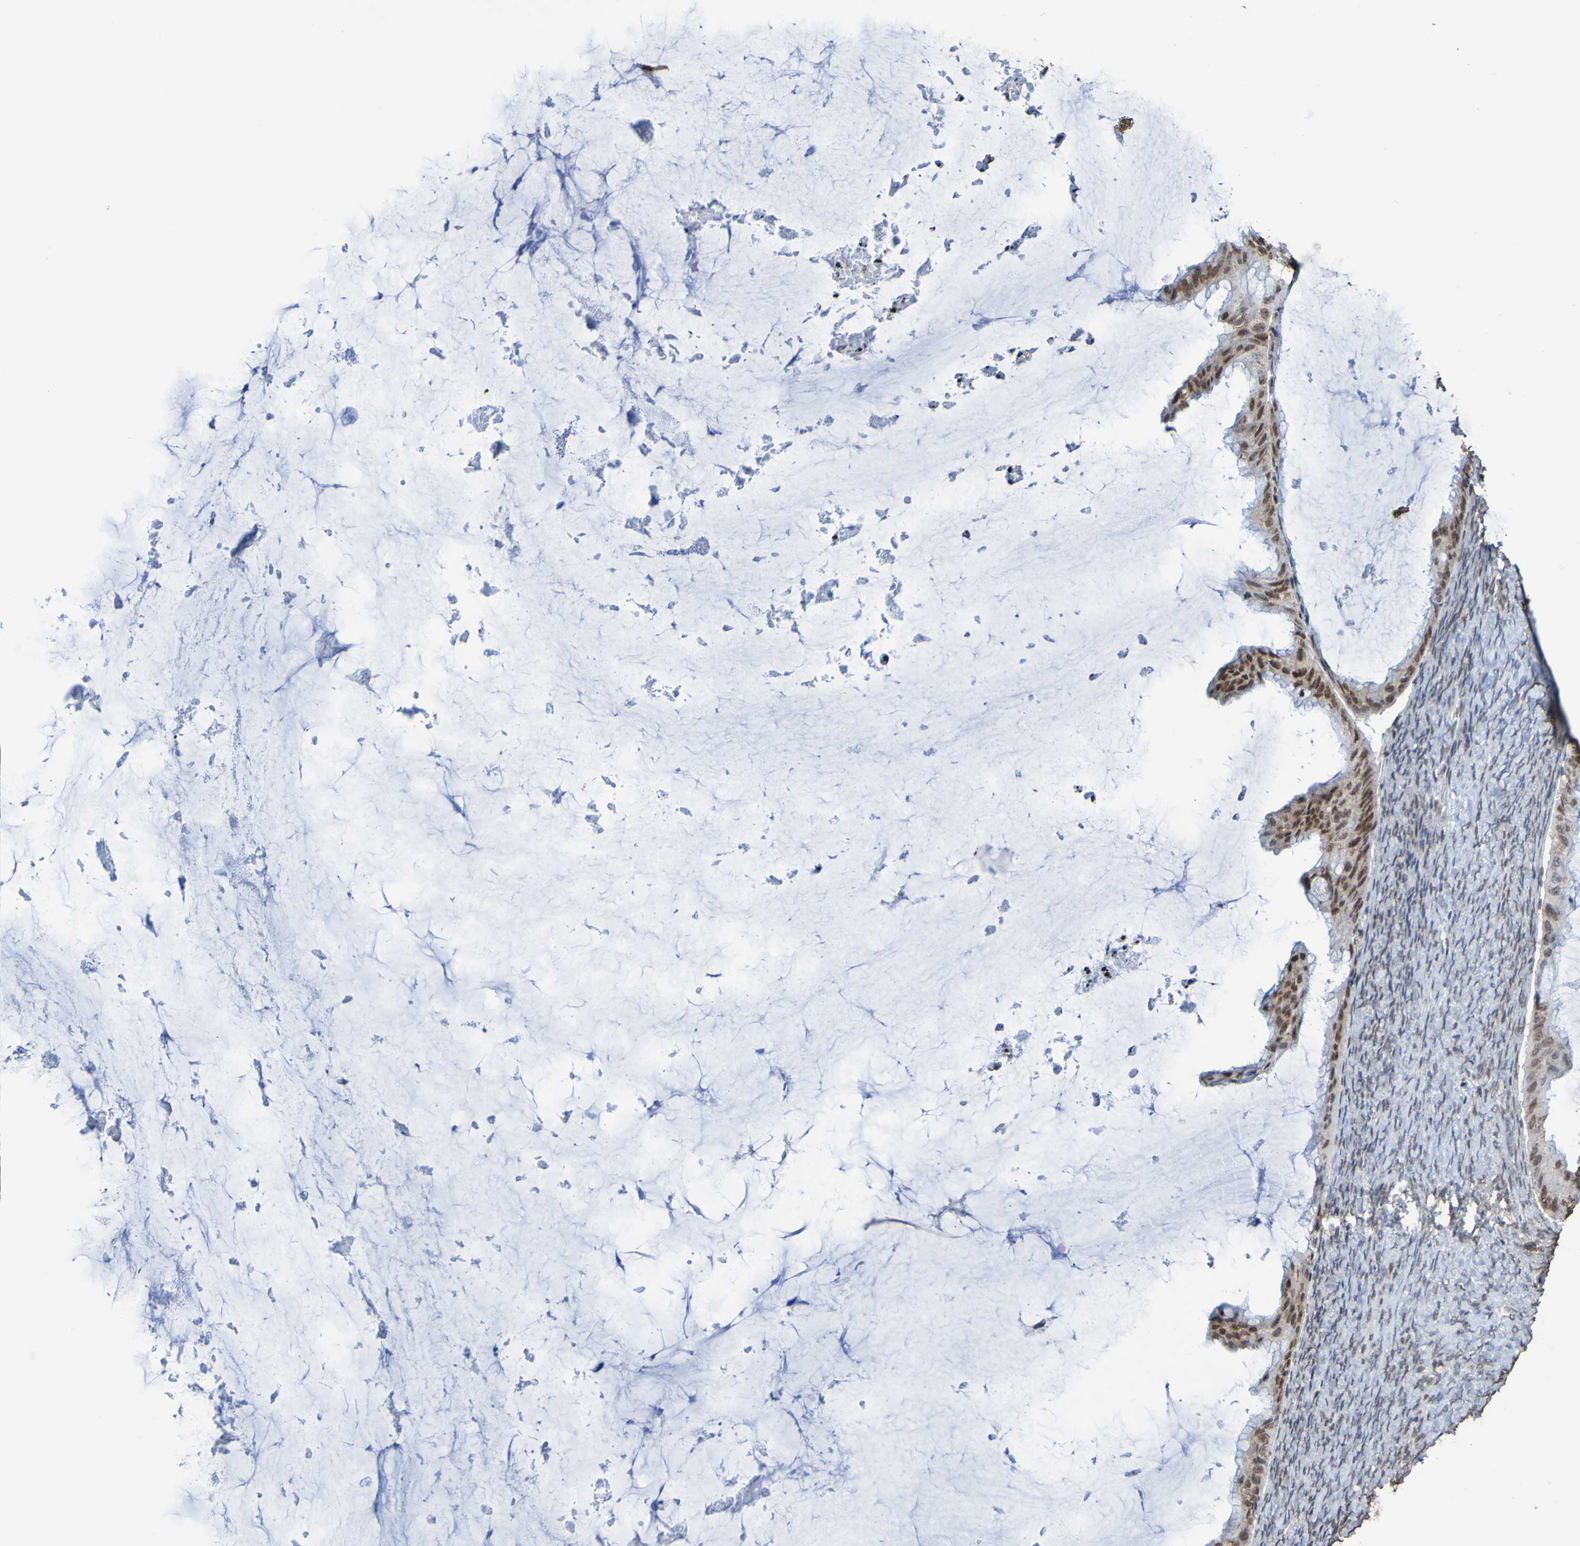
{"staining": {"intensity": "moderate", "quantity": ">75%", "location": "nuclear"}, "tissue": "ovarian cancer", "cell_type": "Tumor cells", "image_type": "cancer", "snomed": [{"axis": "morphology", "description": "Cystadenocarcinoma, mucinous, NOS"}, {"axis": "topography", "description": "Ovary"}], "caption": "Moderate nuclear protein staining is present in about >75% of tumor cells in mucinous cystadenocarcinoma (ovarian).", "gene": "GFI1", "patient": {"sex": "female", "age": 61}}